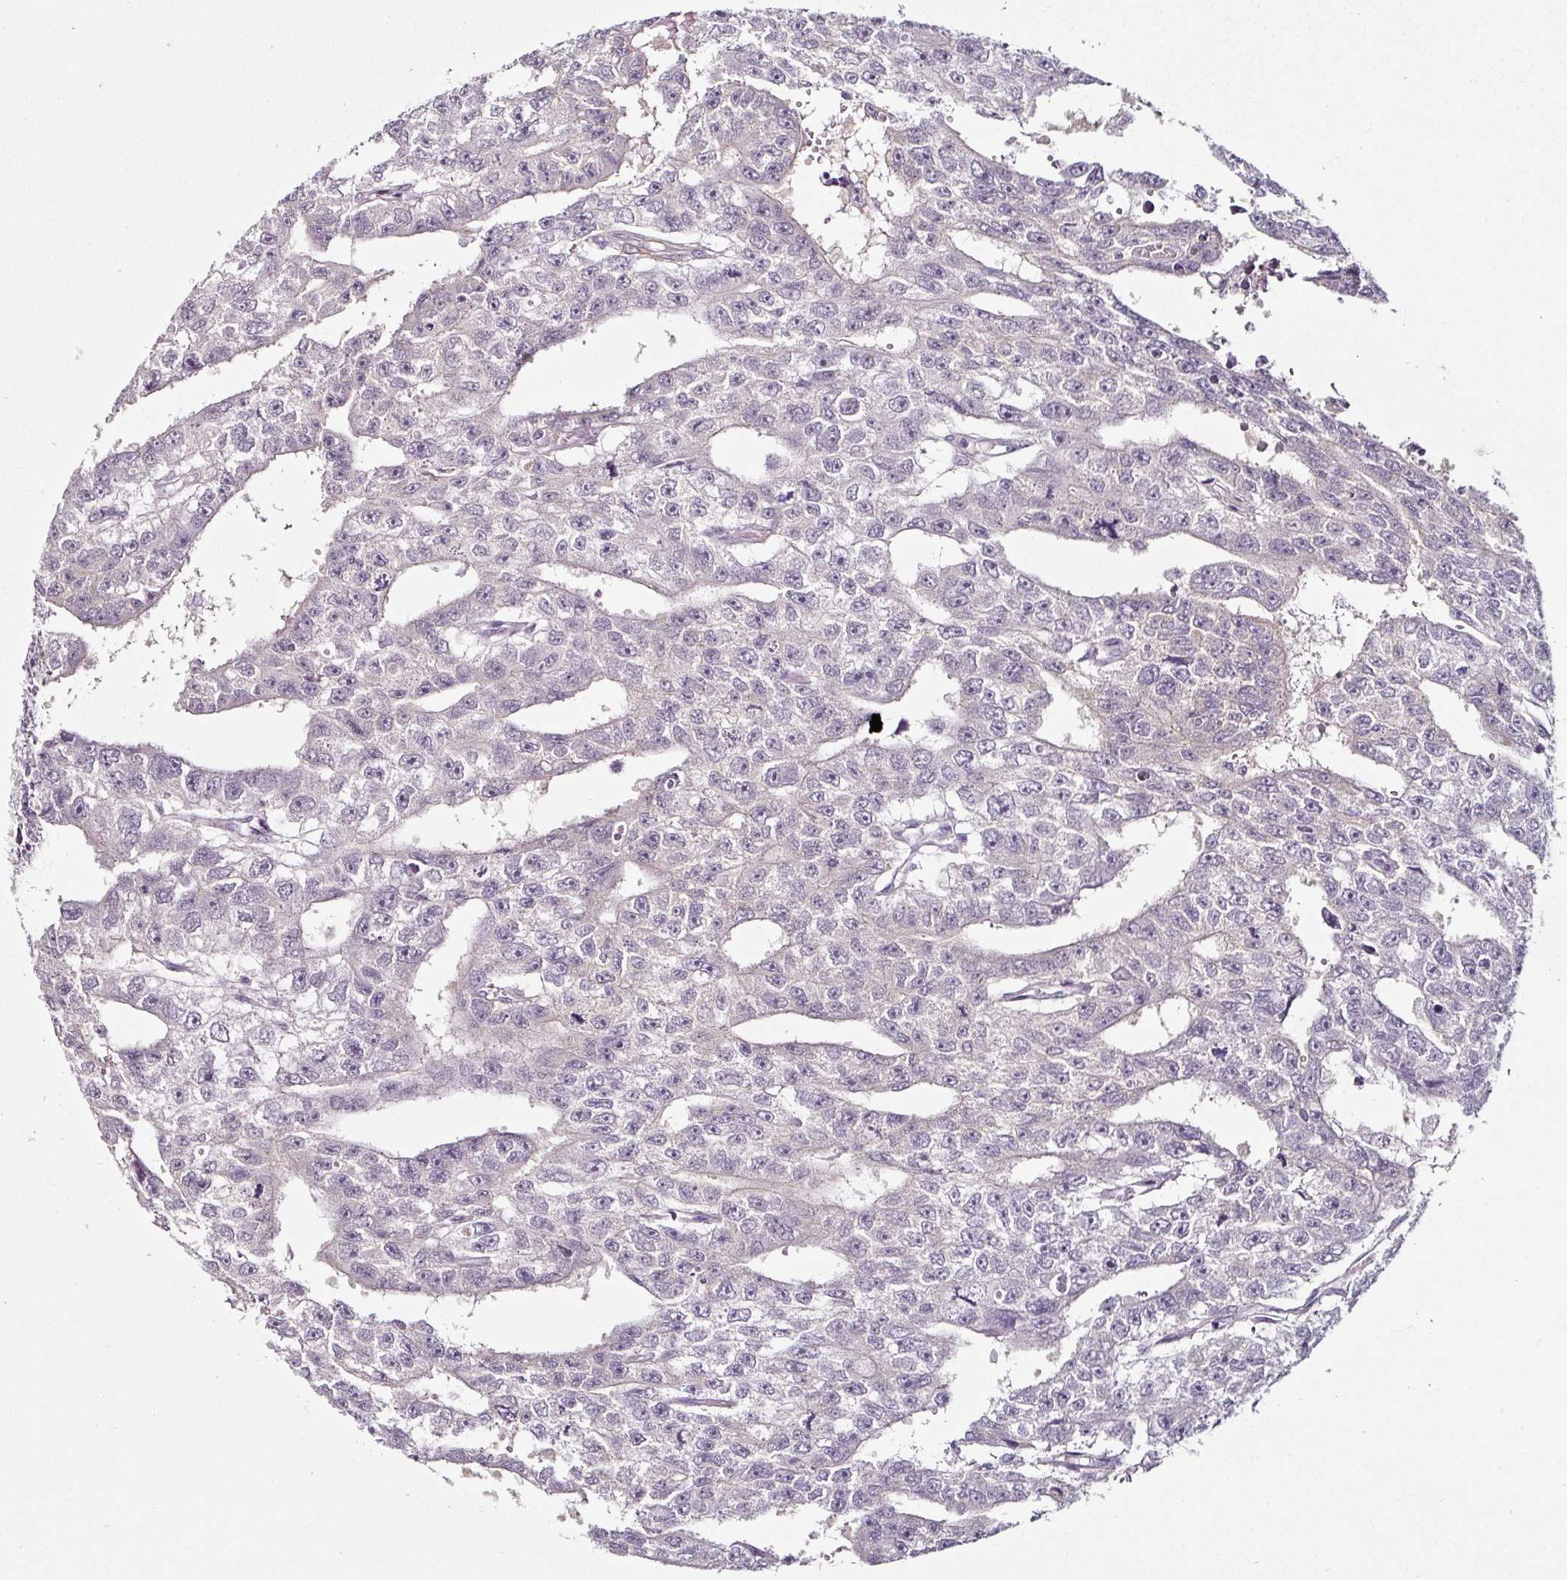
{"staining": {"intensity": "negative", "quantity": "none", "location": "none"}, "tissue": "testis cancer", "cell_type": "Tumor cells", "image_type": "cancer", "snomed": [{"axis": "morphology", "description": "Carcinoma, Embryonal, NOS"}, {"axis": "topography", "description": "Testis"}], "caption": "Immunohistochemistry micrograph of neoplastic tissue: human testis embryonal carcinoma stained with DAB displays no significant protein staining in tumor cells.", "gene": "CAP2", "patient": {"sex": "male", "age": 20}}